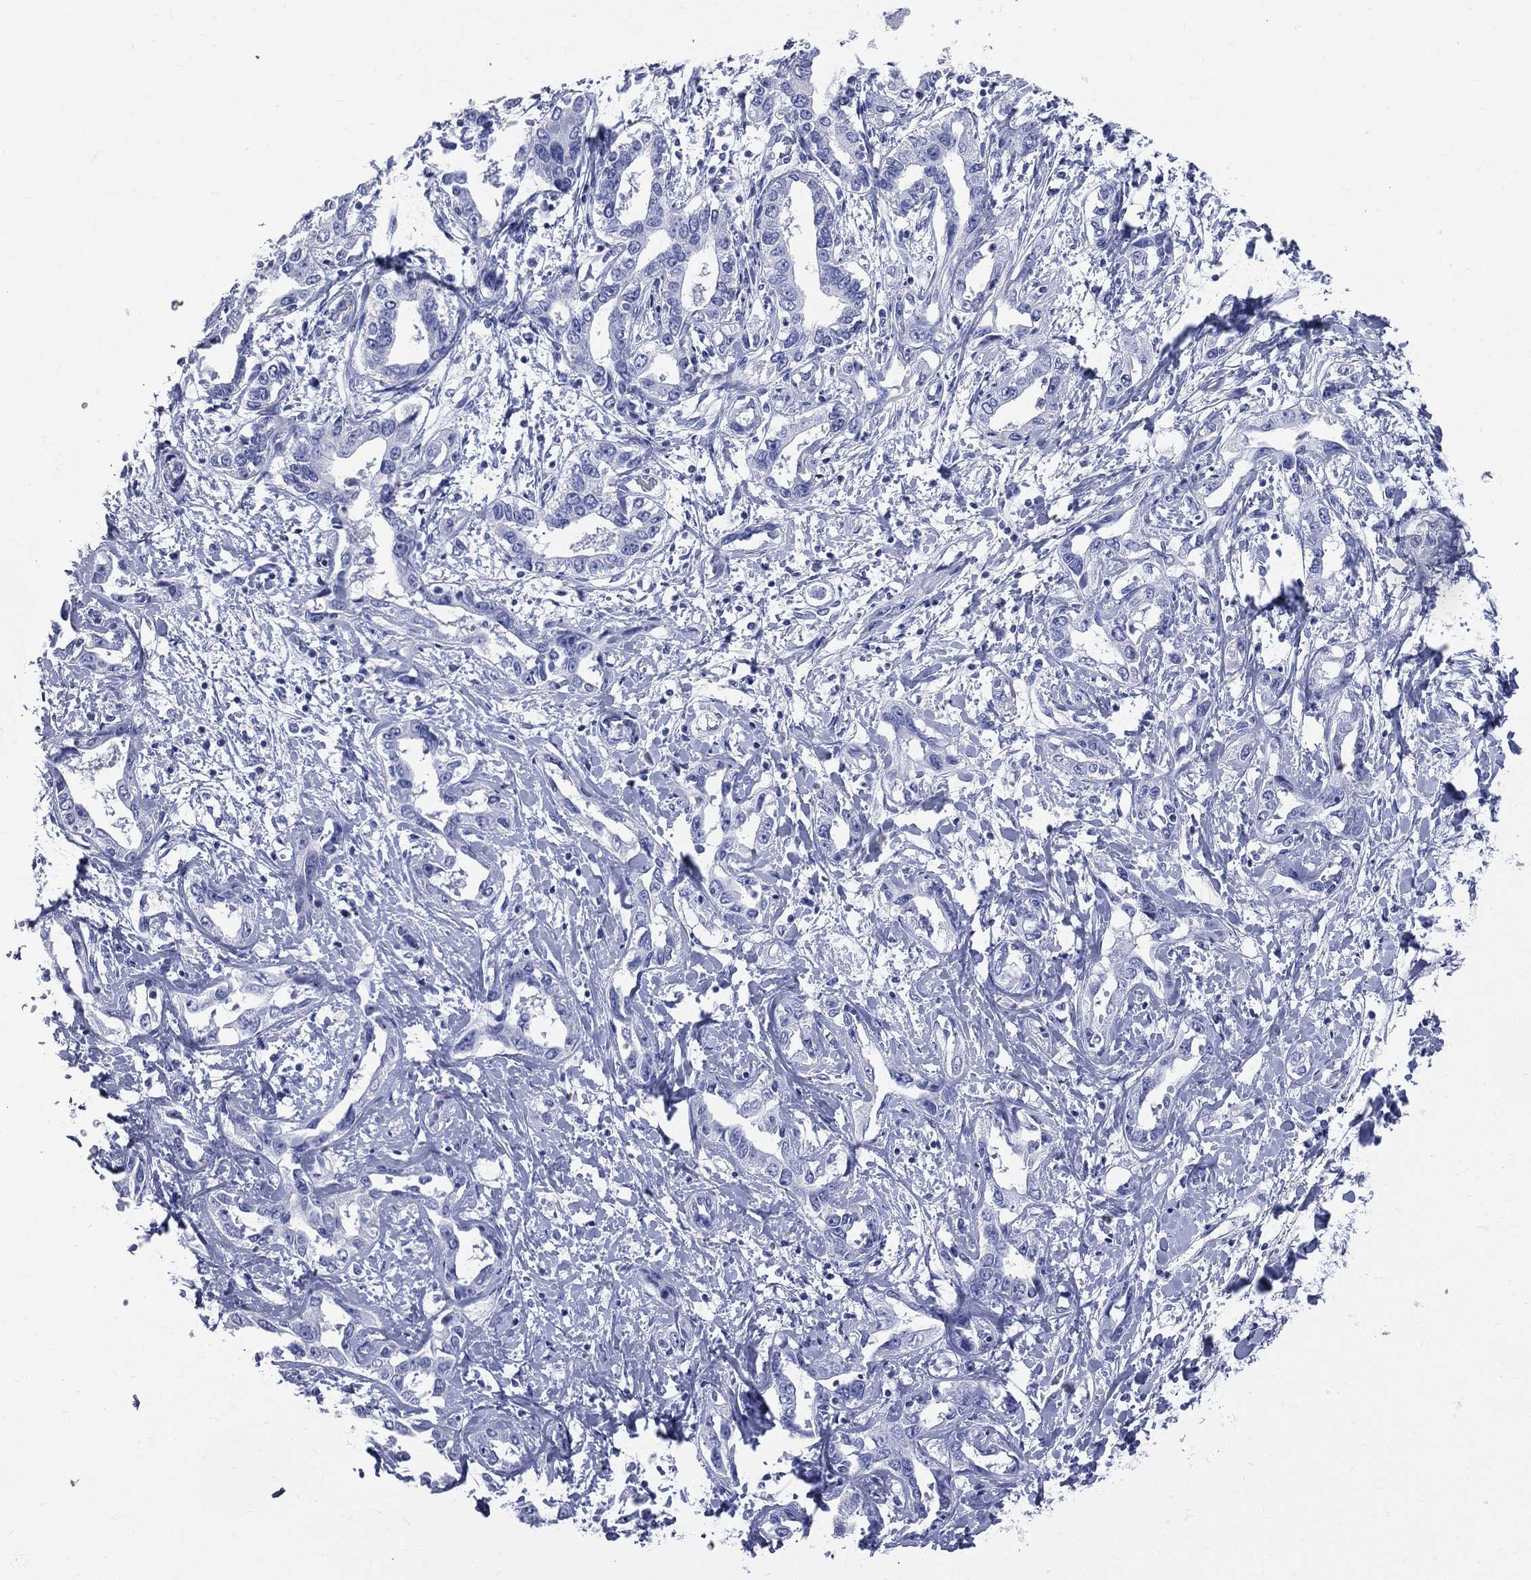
{"staining": {"intensity": "negative", "quantity": "none", "location": "none"}, "tissue": "liver cancer", "cell_type": "Tumor cells", "image_type": "cancer", "snomed": [{"axis": "morphology", "description": "Cholangiocarcinoma"}, {"axis": "topography", "description": "Liver"}], "caption": "The immunohistochemistry (IHC) micrograph has no significant staining in tumor cells of liver cancer tissue.", "gene": "SYP", "patient": {"sex": "male", "age": 59}}